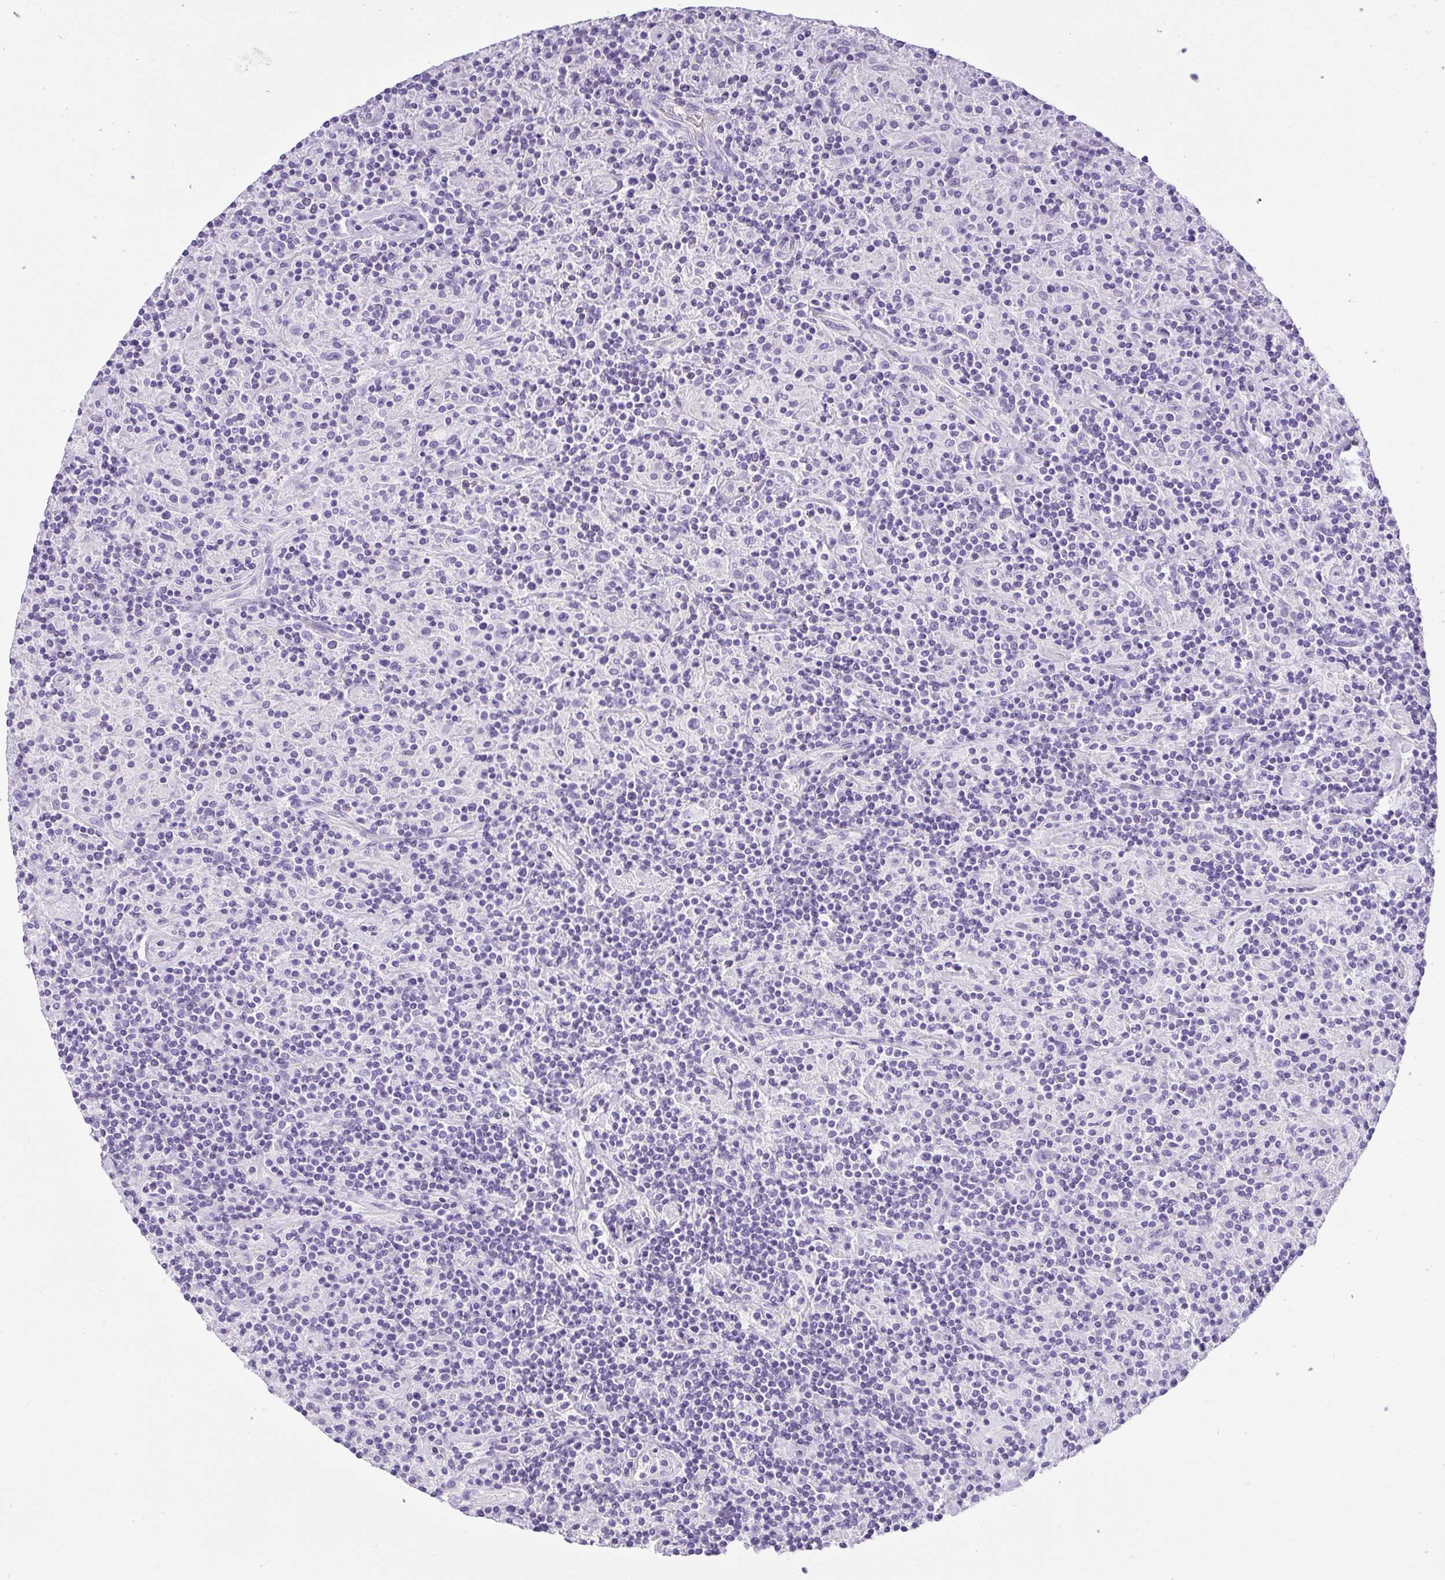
{"staining": {"intensity": "negative", "quantity": "none", "location": "none"}, "tissue": "lymphoma", "cell_type": "Tumor cells", "image_type": "cancer", "snomed": [{"axis": "morphology", "description": "Hodgkin's disease, NOS"}, {"axis": "topography", "description": "Lymph node"}], "caption": "A micrograph of human lymphoma is negative for staining in tumor cells.", "gene": "PLPPR3", "patient": {"sex": "male", "age": 70}}